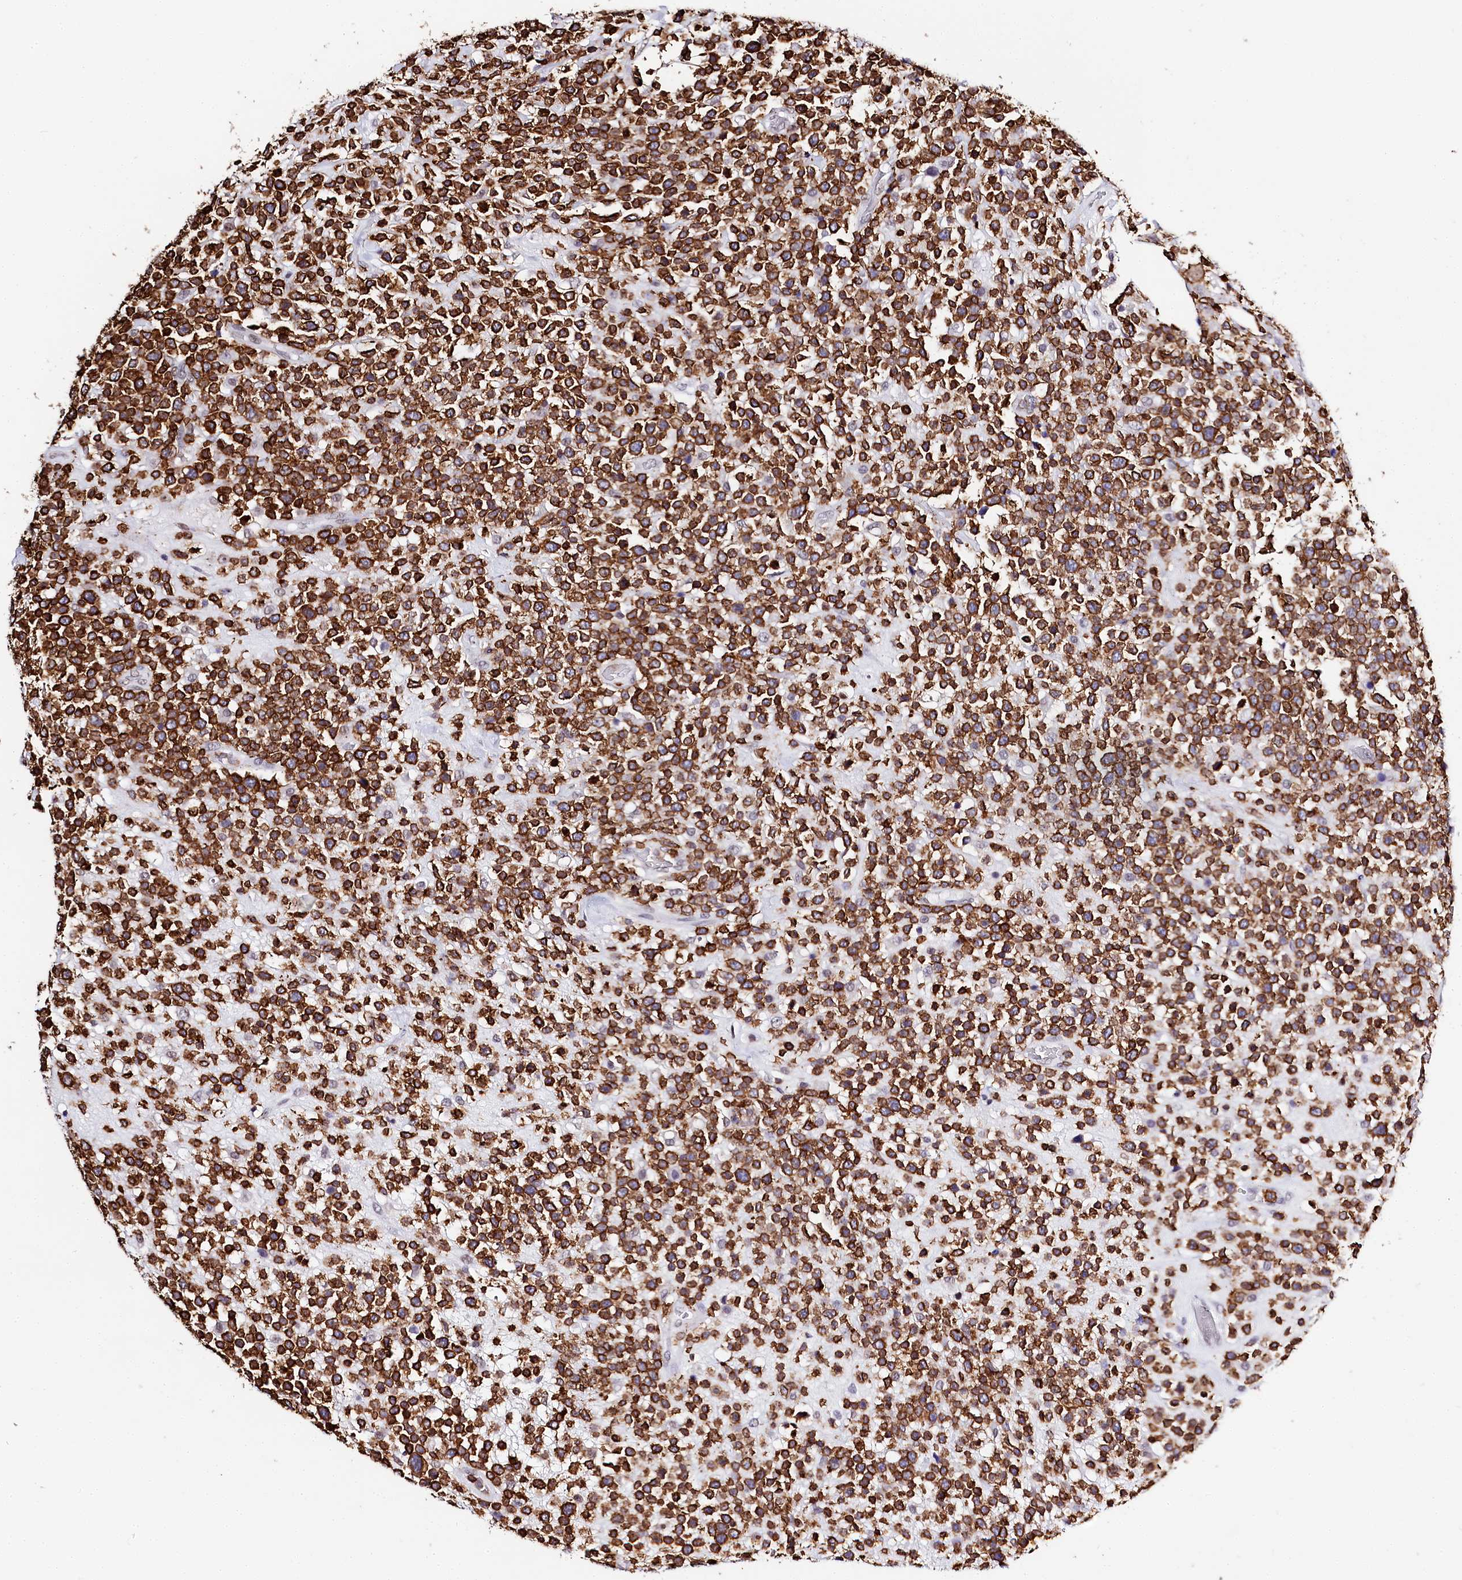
{"staining": {"intensity": "strong", "quantity": ">75%", "location": "cytoplasmic/membranous"}, "tissue": "lymphoma", "cell_type": "Tumor cells", "image_type": "cancer", "snomed": [{"axis": "morphology", "description": "Malignant lymphoma, non-Hodgkin's type, High grade"}, {"axis": "topography", "description": "Colon"}], "caption": "Malignant lymphoma, non-Hodgkin's type (high-grade) stained with a protein marker demonstrates strong staining in tumor cells.", "gene": "BARD1", "patient": {"sex": "female", "age": 53}}